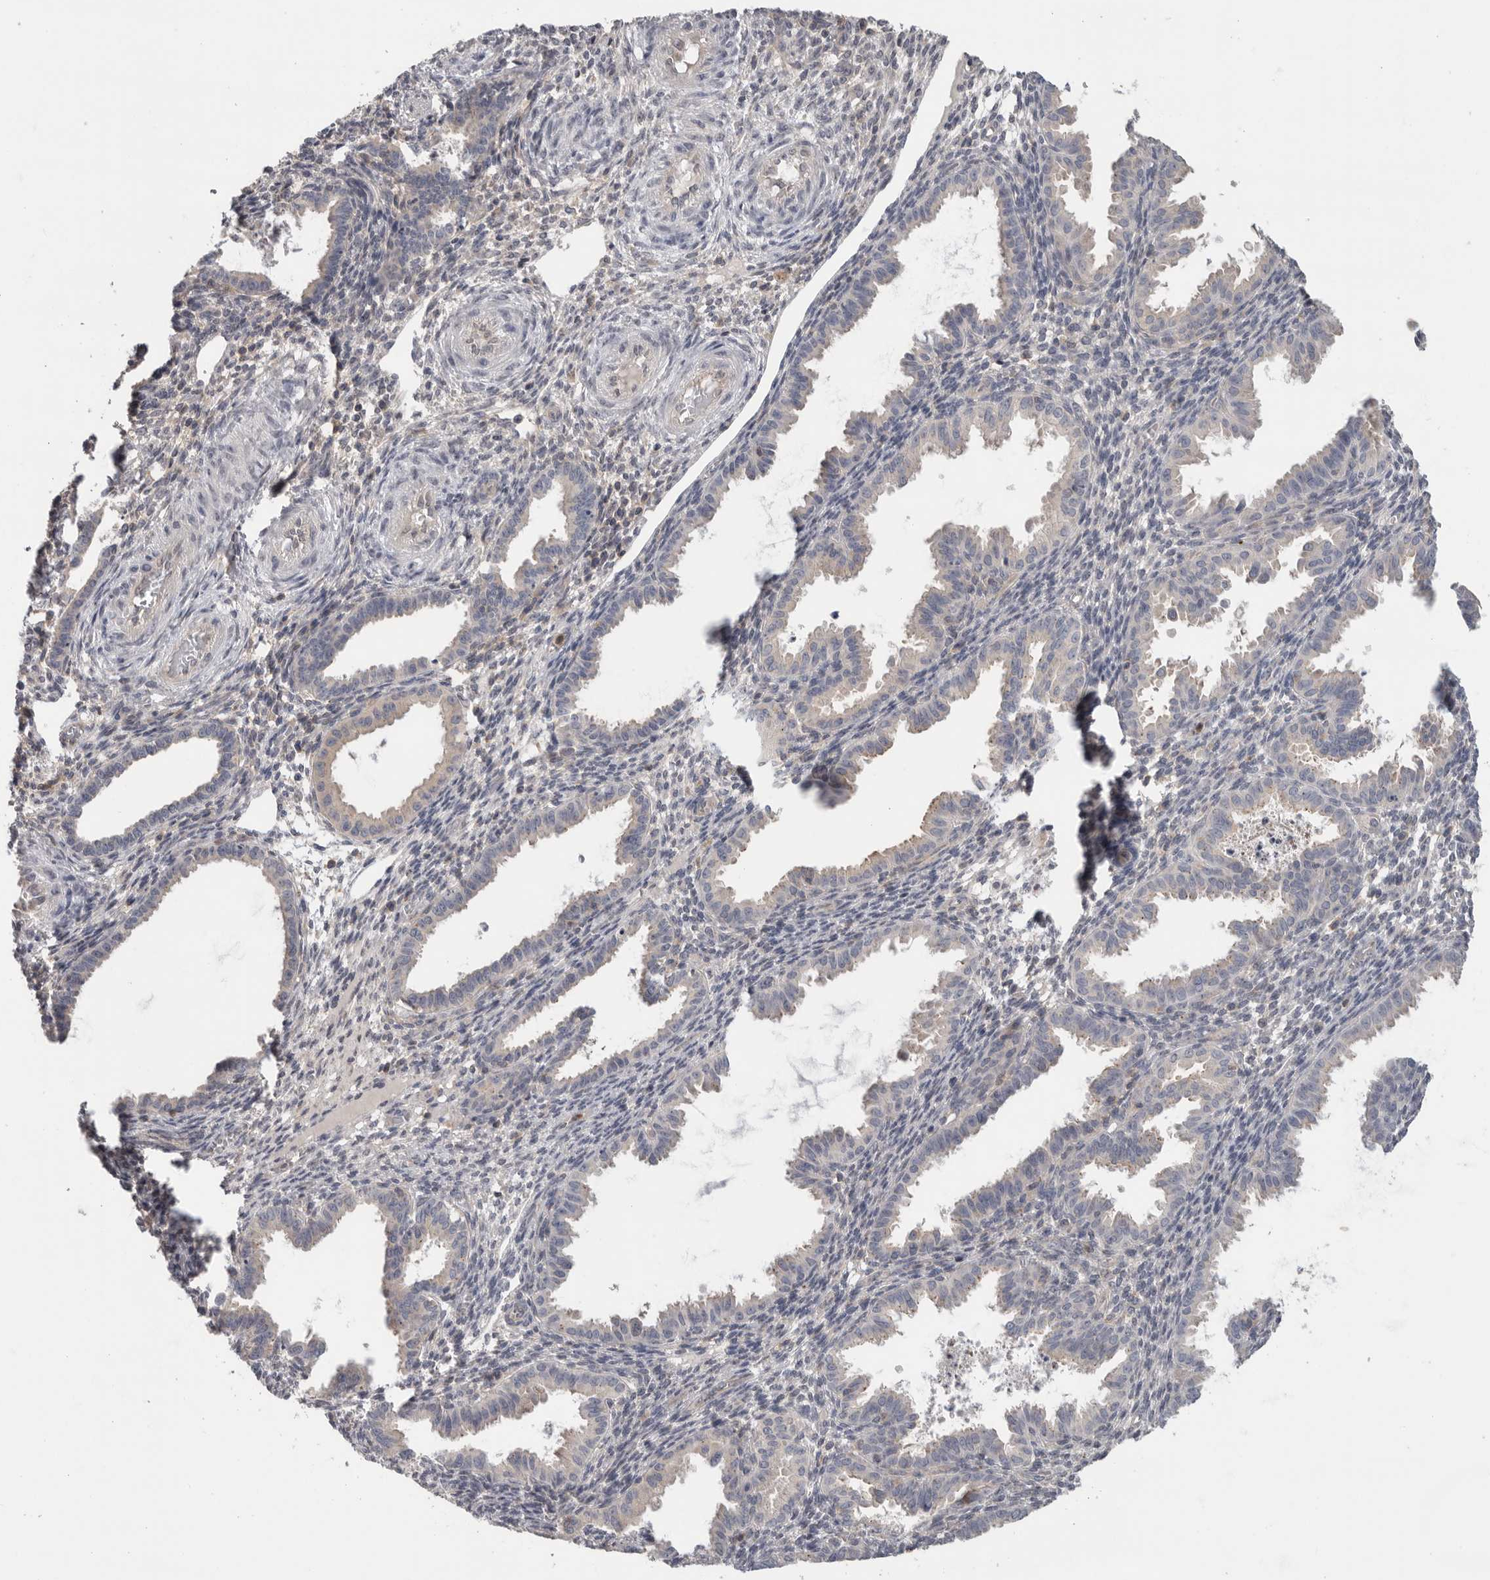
{"staining": {"intensity": "negative", "quantity": "none", "location": "none"}, "tissue": "endometrium", "cell_type": "Cells in endometrial stroma", "image_type": "normal", "snomed": [{"axis": "morphology", "description": "Normal tissue, NOS"}, {"axis": "topography", "description": "Endometrium"}], "caption": "Unremarkable endometrium was stained to show a protein in brown. There is no significant staining in cells in endometrial stroma. (DAB (3,3'-diaminobenzidine) immunohistochemistry visualized using brightfield microscopy, high magnification).", "gene": "KLK5", "patient": {"sex": "female", "age": 33}}